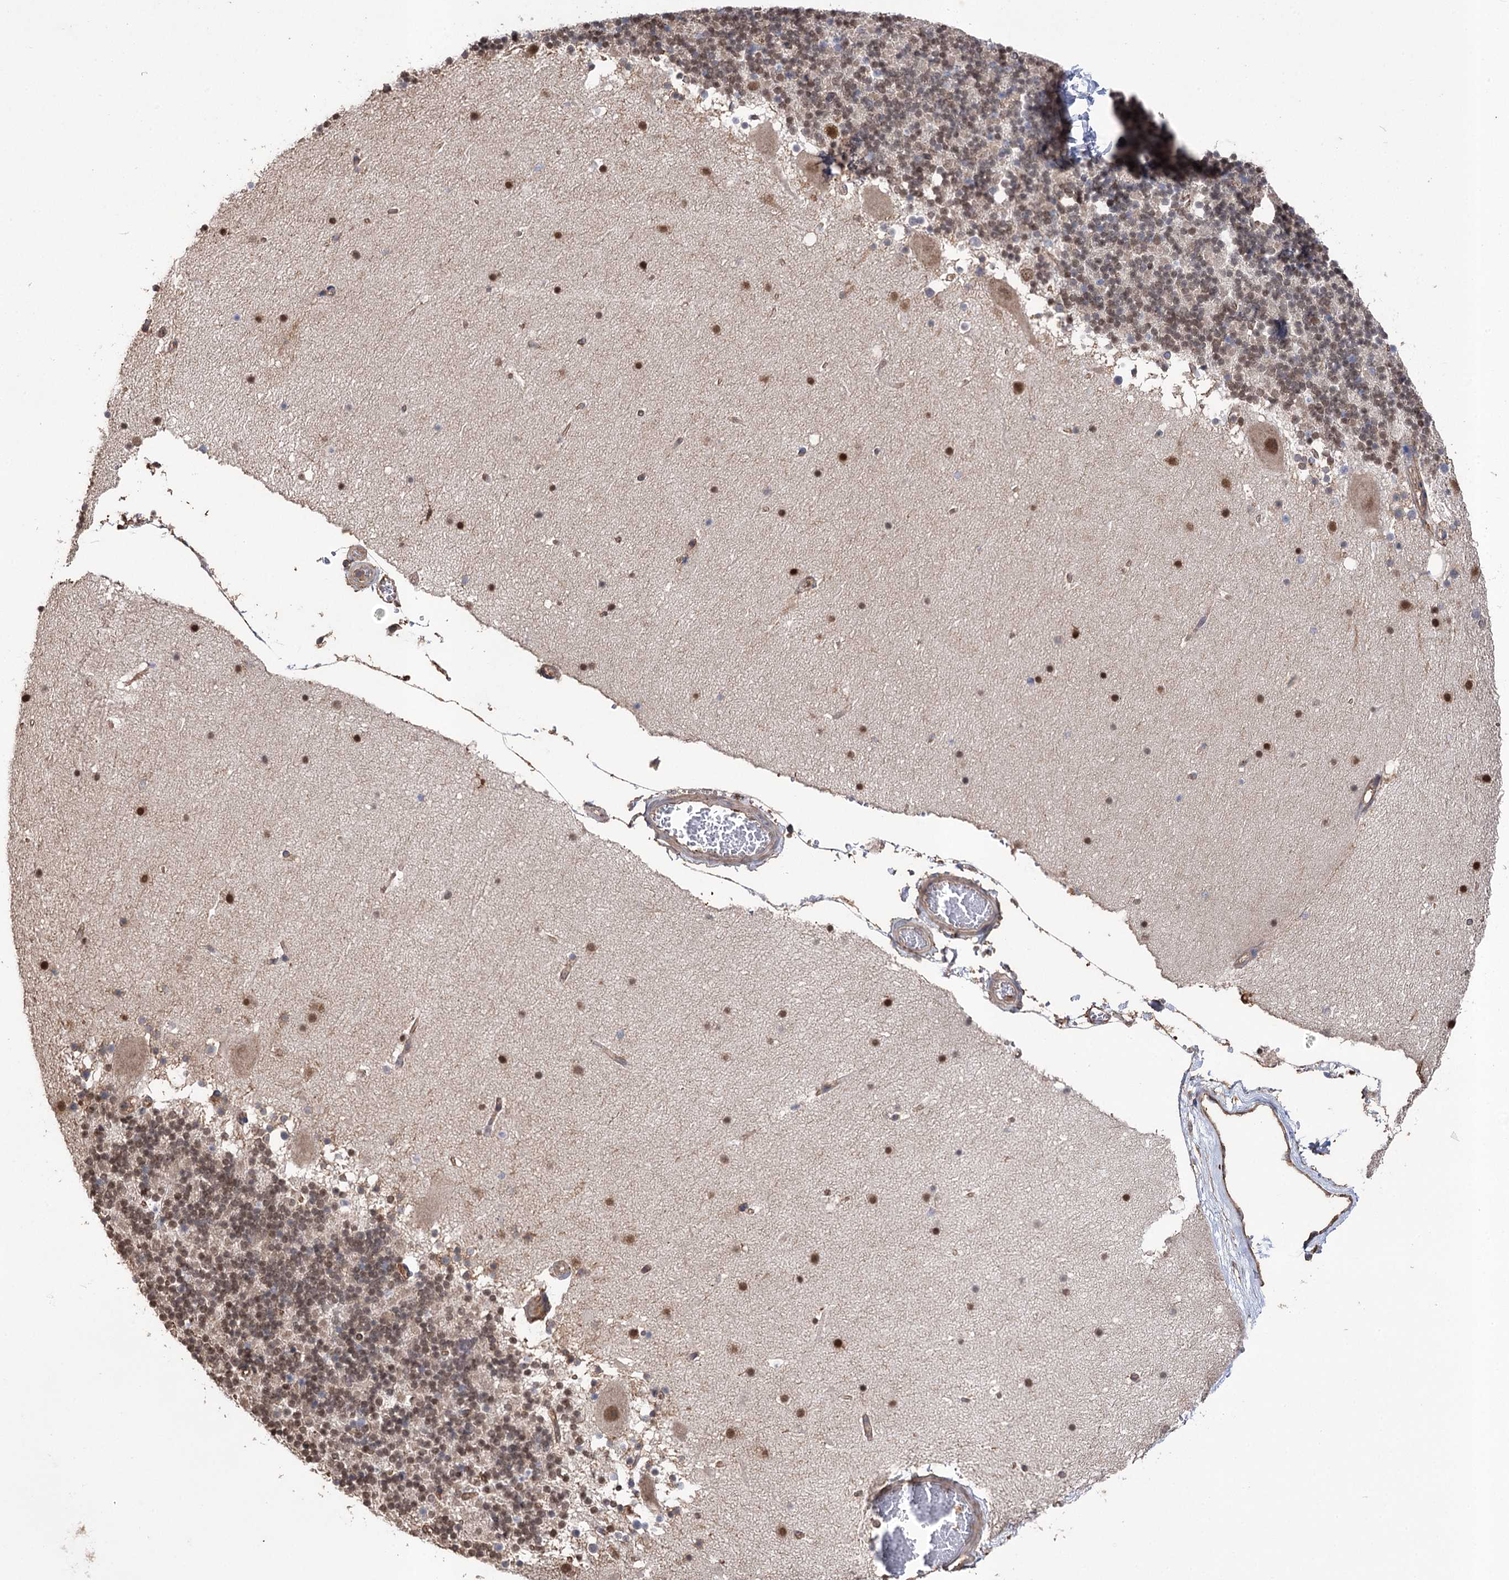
{"staining": {"intensity": "moderate", "quantity": ">75%", "location": "nuclear"}, "tissue": "cerebellum", "cell_type": "Cells in granular layer", "image_type": "normal", "snomed": [{"axis": "morphology", "description": "Normal tissue, NOS"}, {"axis": "topography", "description": "Cerebellum"}], "caption": "Immunohistochemistry (DAB) staining of normal cerebellum demonstrates moderate nuclear protein expression in approximately >75% of cells in granular layer. (DAB (3,3'-diaminobenzidine) IHC with brightfield microscopy, high magnification).", "gene": "FAM13B", "patient": {"sex": "male", "age": 57}}